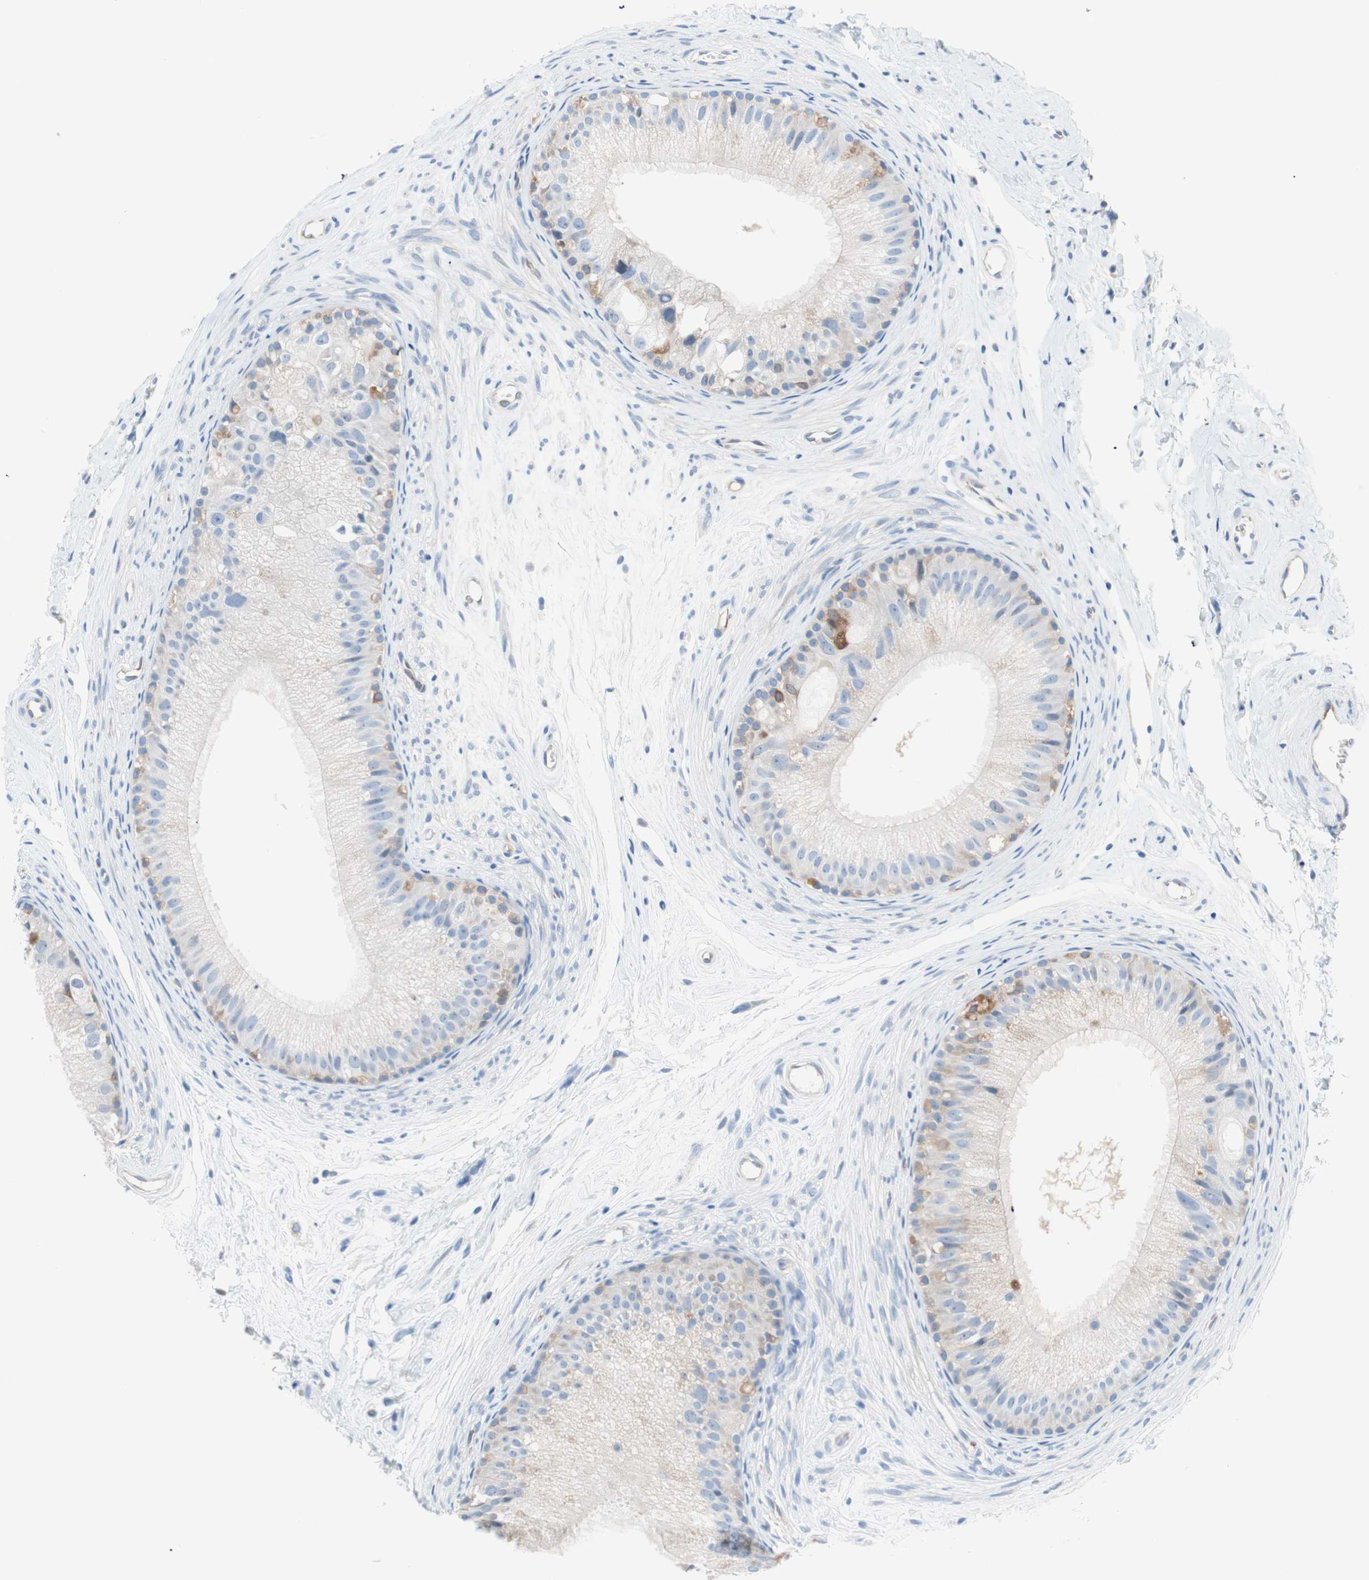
{"staining": {"intensity": "strong", "quantity": "25%-75%", "location": "cytoplasmic/membranous"}, "tissue": "epididymis", "cell_type": "Glandular cells", "image_type": "normal", "snomed": [{"axis": "morphology", "description": "Normal tissue, NOS"}, {"axis": "topography", "description": "Epididymis"}], "caption": "This photomicrograph displays IHC staining of unremarkable epididymis, with high strong cytoplasmic/membranous positivity in about 25%-75% of glandular cells.", "gene": "GLUL", "patient": {"sex": "male", "age": 56}}